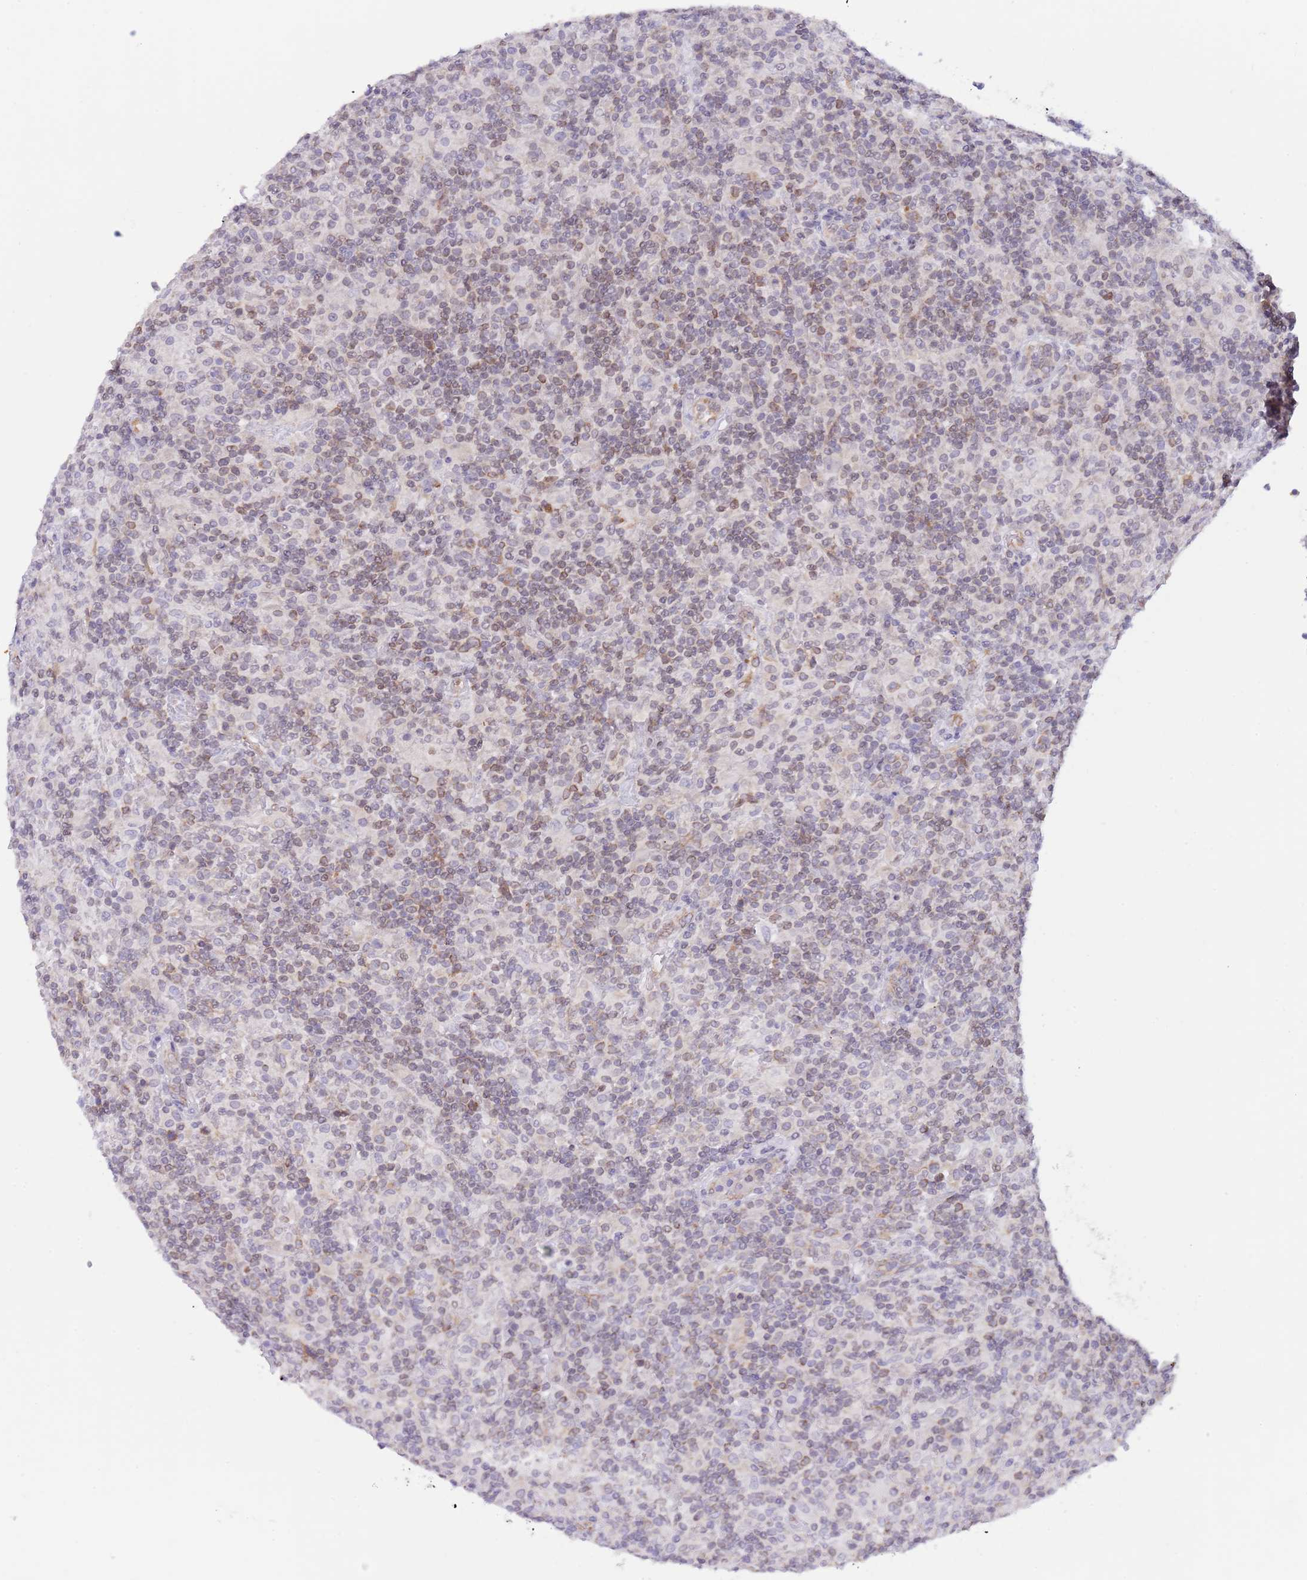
{"staining": {"intensity": "negative", "quantity": "none", "location": "none"}, "tissue": "lymphoma", "cell_type": "Tumor cells", "image_type": "cancer", "snomed": [{"axis": "morphology", "description": "Hodgkin's disease, NOS"}, {"axis": "topography", "description": "Lymph node"}], "caption": "Tumor cells show no significant protein expression in lymphoma.", "gene": "EBPL", "patient": {"sex": "male", "age": 70}}